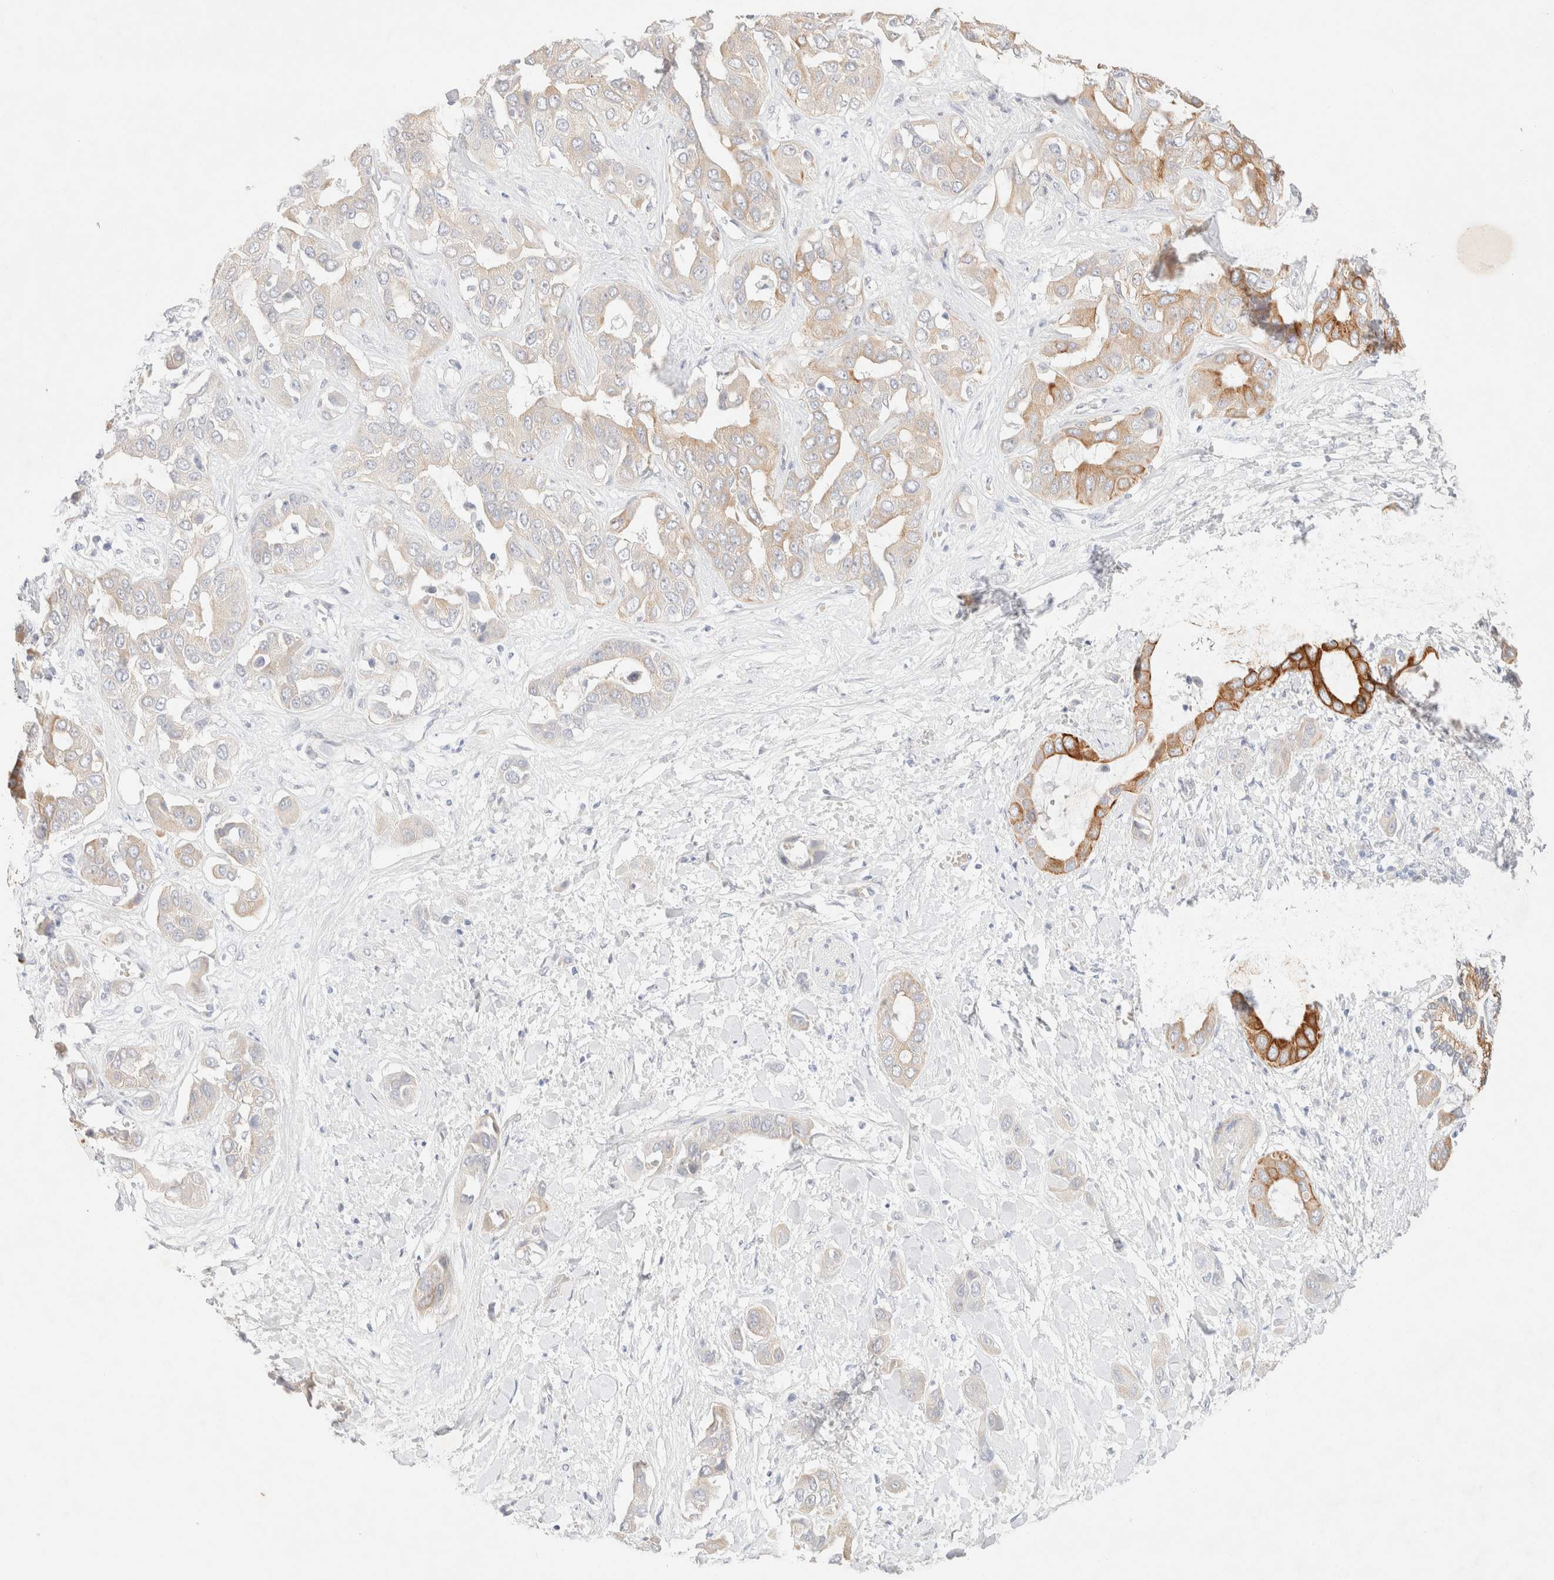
{"staining": {"intensity": "strong", "quantity": "<25%", "location": "cytoplasmic/membranous"}, "tissue": "liver cancer", "cell_type": "Tumor cells", "image_type": "cancer", "snomed": [{"axis": "morphology", "description": "Cholangiocarcinoma"}, {"axis": "topography", "description": "Liver"}], "caption": "IHC (DAB) staining of liver cancer (cholangiocarcinoma) displays strong cytoplasmic/membranous protein expression in approximately <25% of tumor cells.", "gene": "CSNK1E", "patient": {"sex": "female", "age": 52}}